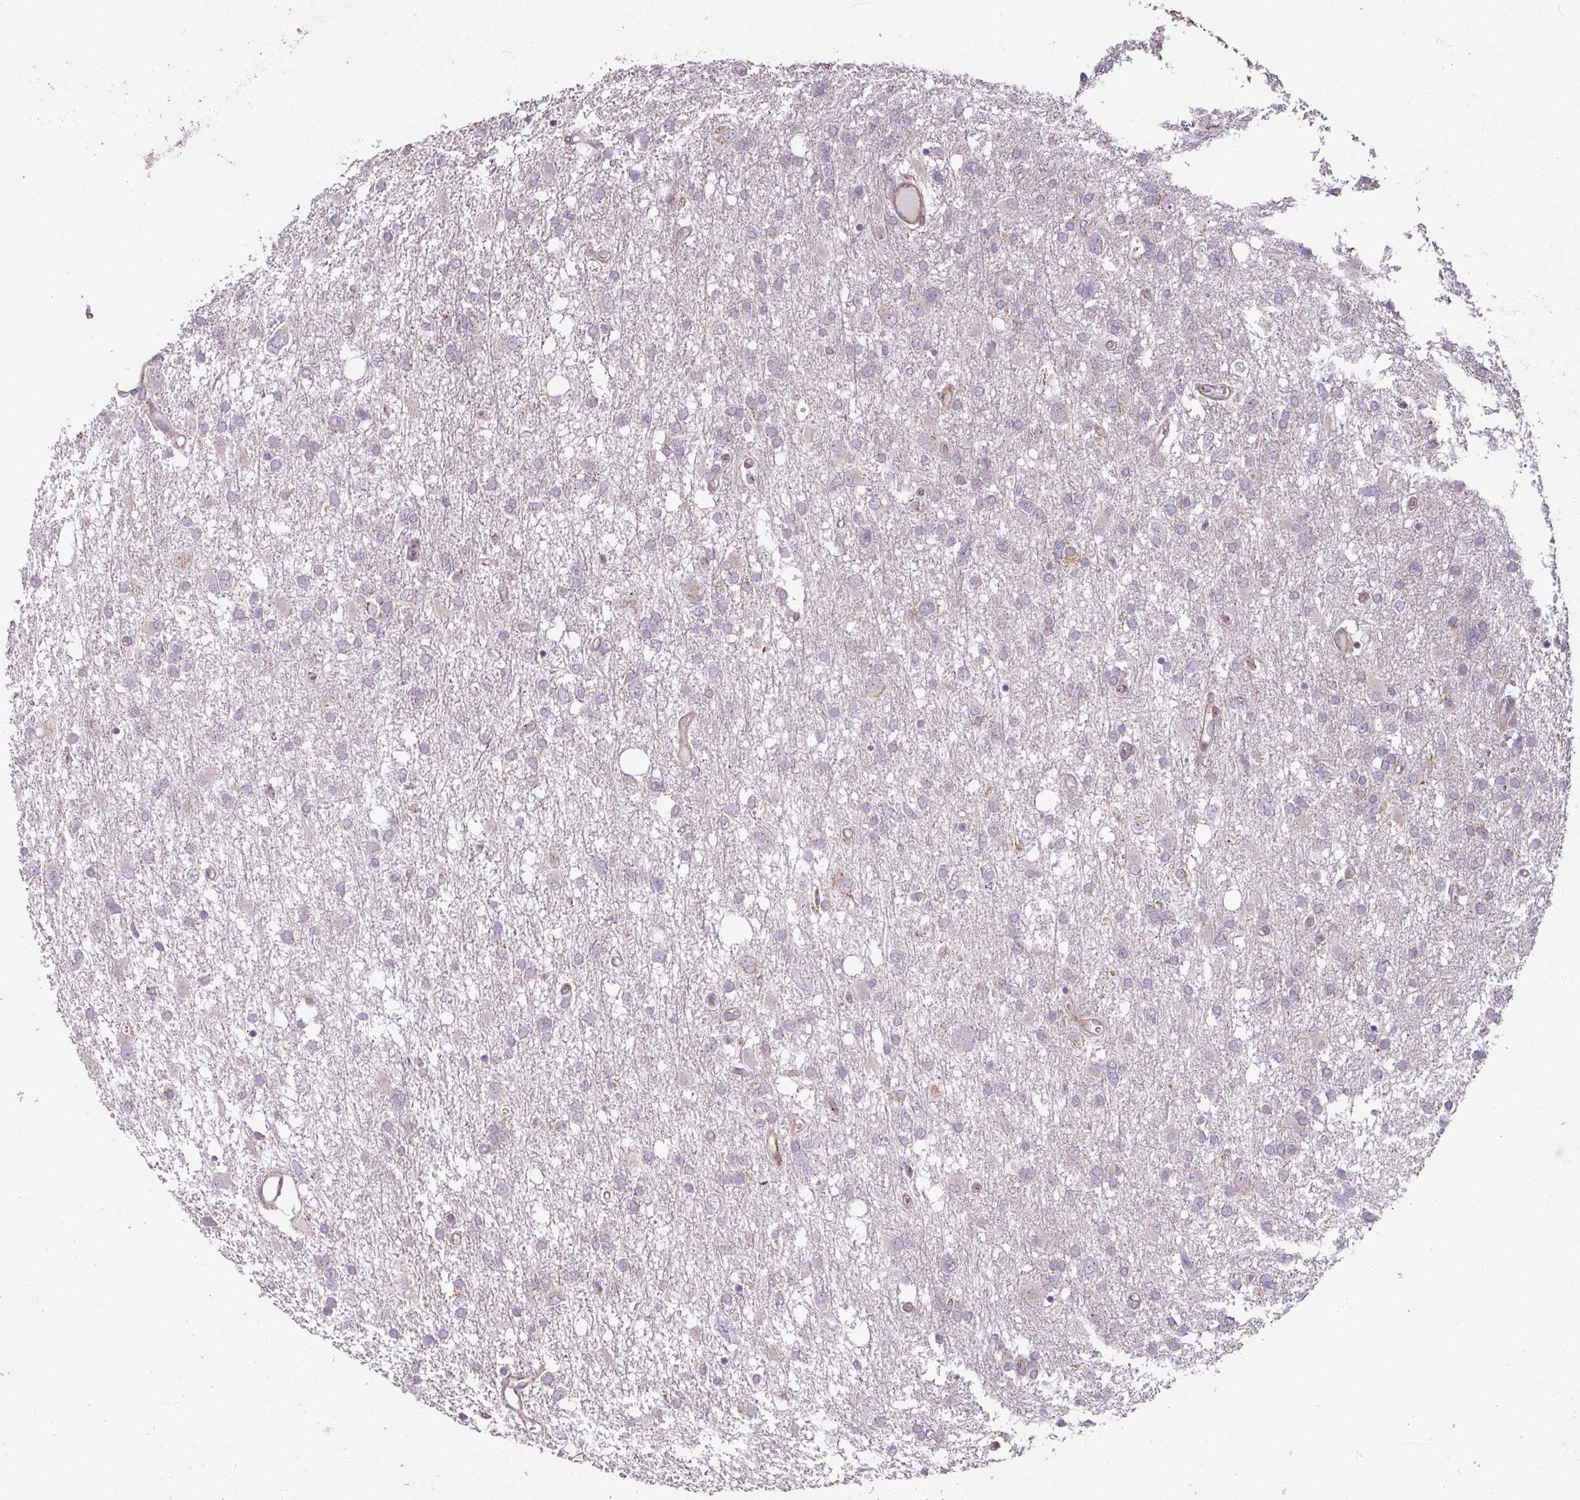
{"staining": {"intensity": "weak", "quantity": "<25%", "location": "cytoplasmic/membranous"}, "tissue": "glioma", "cell_type": "Tumor cells", "image_type": "cancer", "snomed": [{"axis": "morphology", "description": "Glioma, malignant, High grade"}, {"axis": "topography", "description": "Brain"}], "caption": "Immunohistochemical staining of human malignant glioma (high-grade) displays no significant expression in tumor cells.", "gene": "MAGT1", "patient": {"sex": "male", "age": 61}}